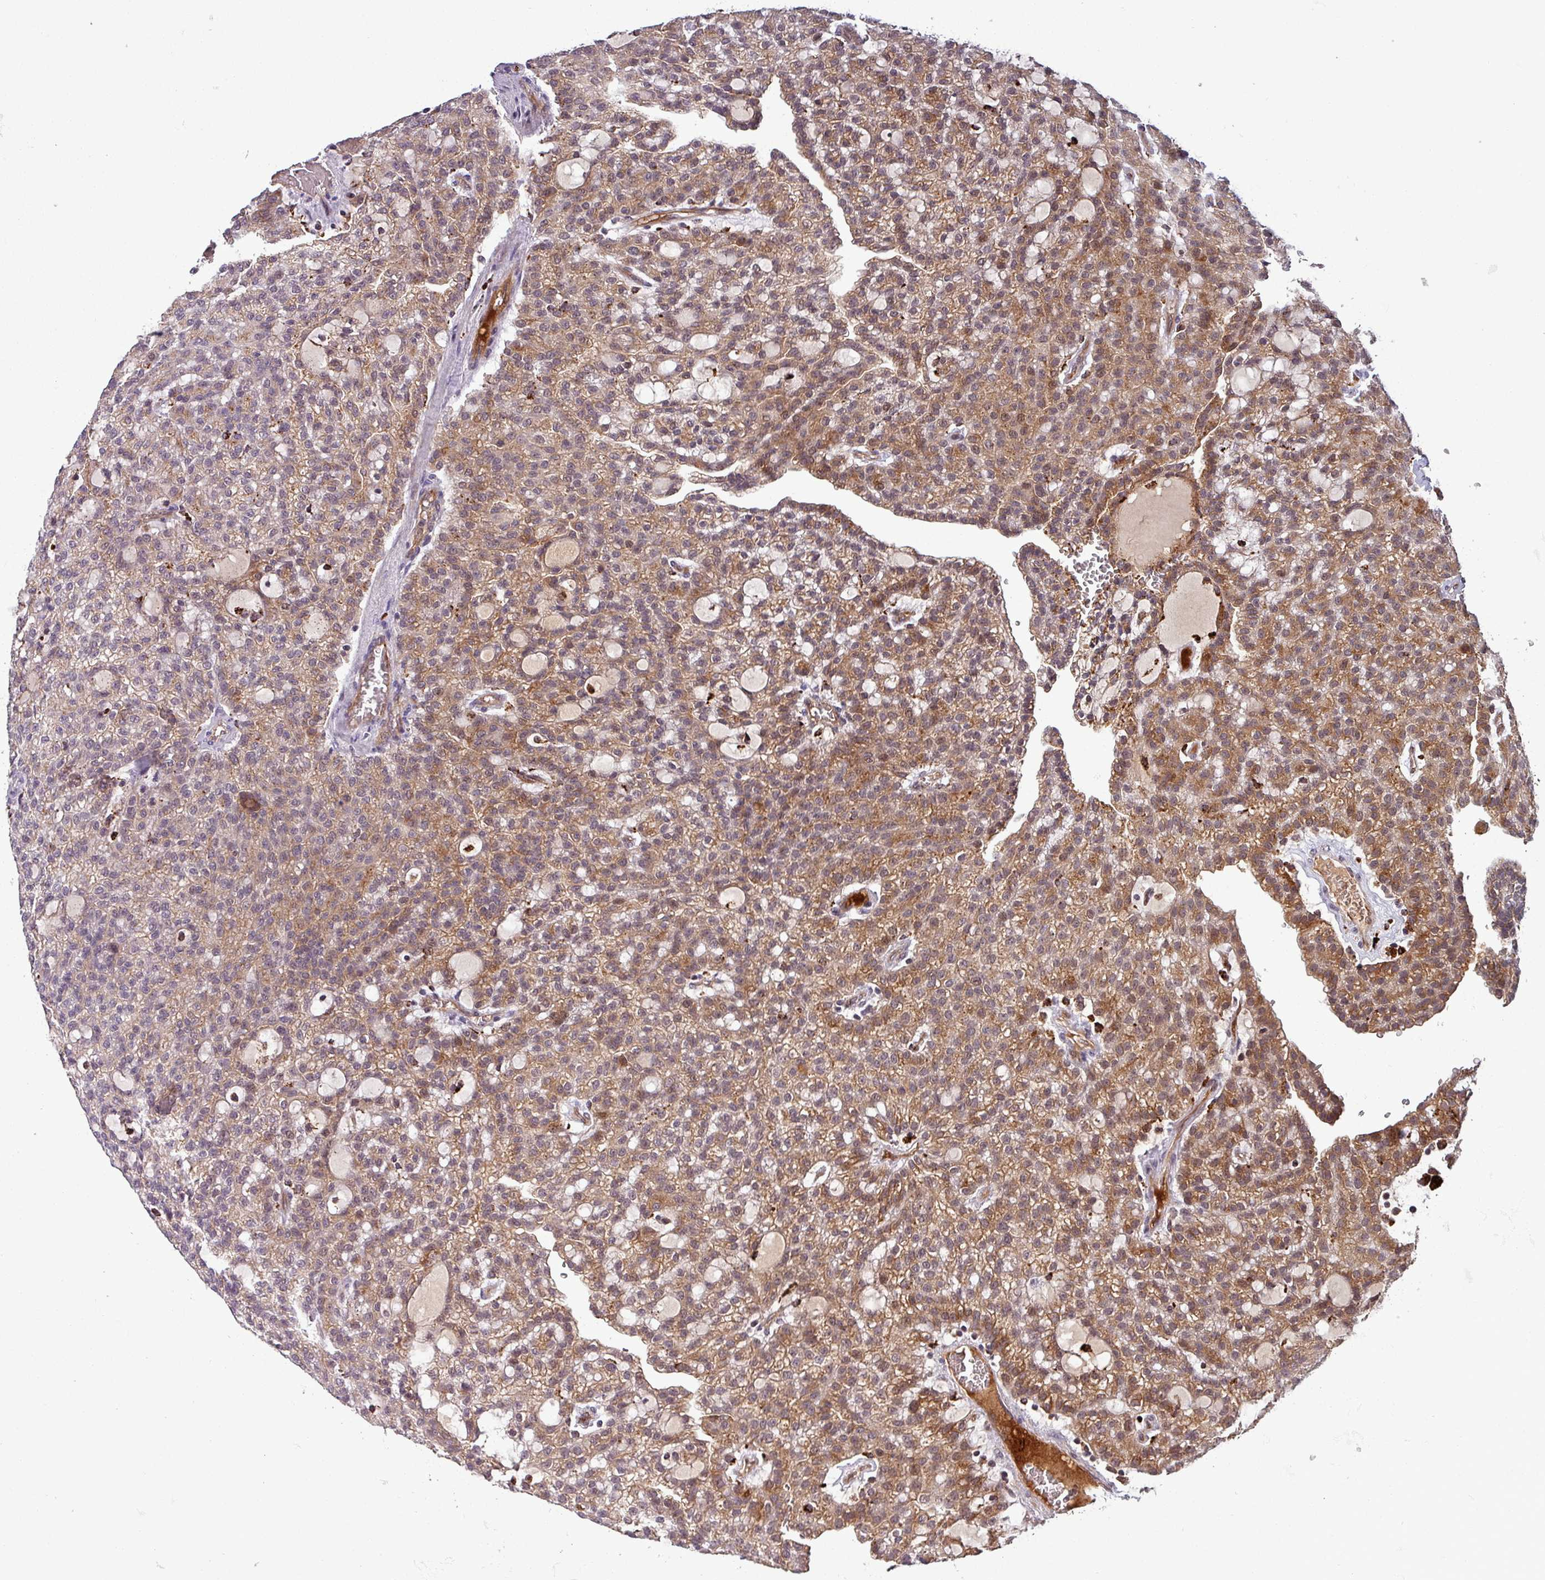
{"staining": {"intensity": "moderate", "quantity": ">75%", "location": "cytoplasmic/membranous,nuclear"}, "tissue": "renal cancer", "cell_type": "Tumor cells", "image_type": "cancer", "snomed": [{"axis": "morphology", "description": "Adenocarcinoma, NOS"}, {"axis": "topography", "description": "Kidney"}], "caption": "A medium amount of moderate cytoplasmic/membranous and nuclear positivity is seen in approximately >75% of tumor cells in adenocarcinoma (renal) tissue.", "gene": "PUS1", "patient": {"sex": "male", "age": 63}}